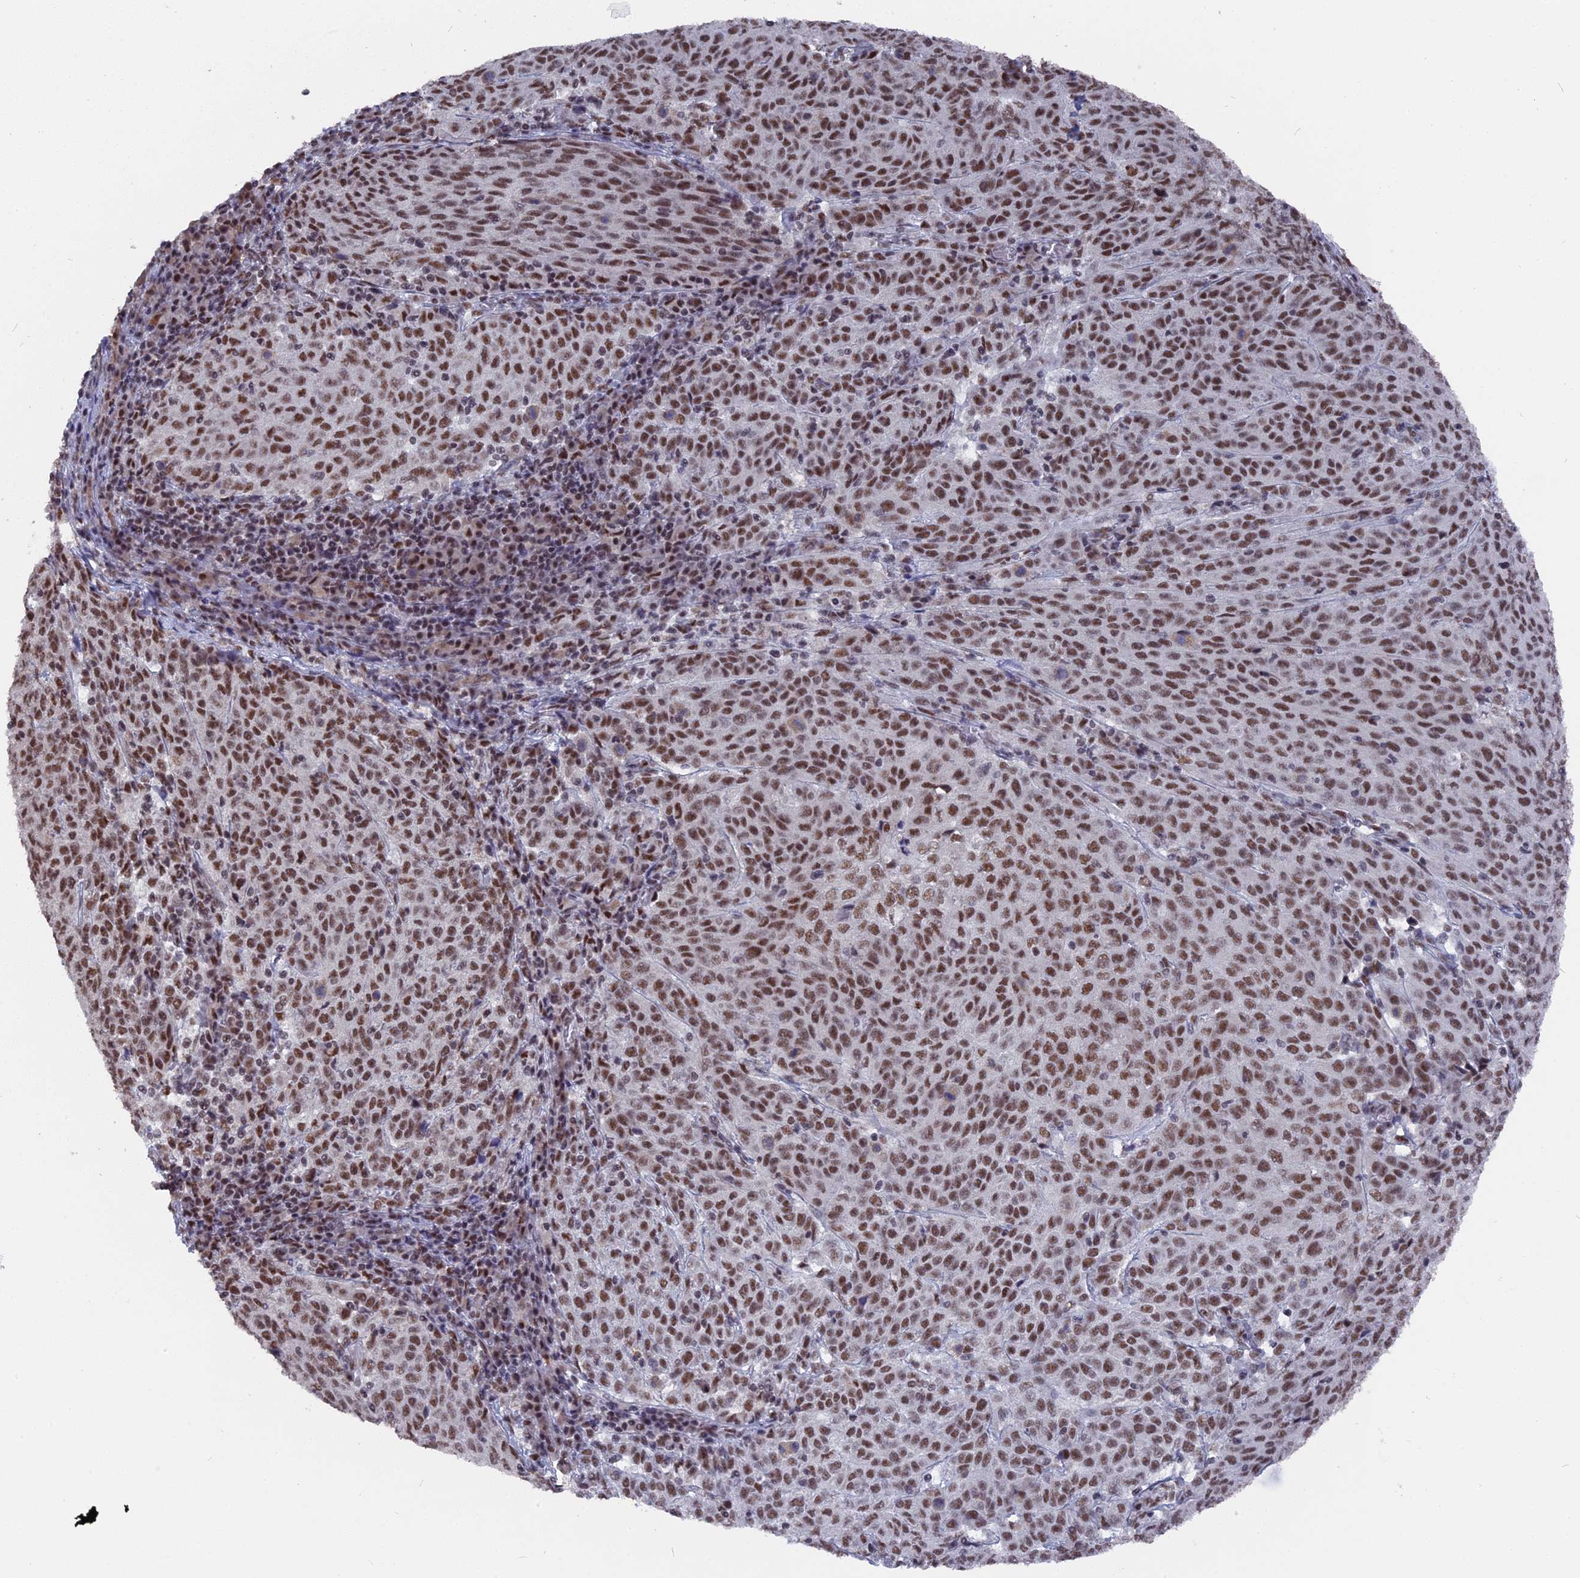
{"staining": {"intensity": "moderate", "quantity": ">75%", "location": "nuclear"}, "tissue": "cervical cancer", "cell_type": "Tumor cells", "image_type": "cancer", "snomed": [{"axis": "morphology", "description": "Squamous cell carcinoma, NOS"}, {"axis": "topography", "description": "Cervix"}], "caption": "IHC (DAB (3,3'-diaminobenzidine)) staining of human cervical squamous cell carcinoma demonstrates moderate nuclear protein staining in approximately >75% of tumor cells.", "gene": "SF3A2", "patient": {"sex": "female", "age": 46}}